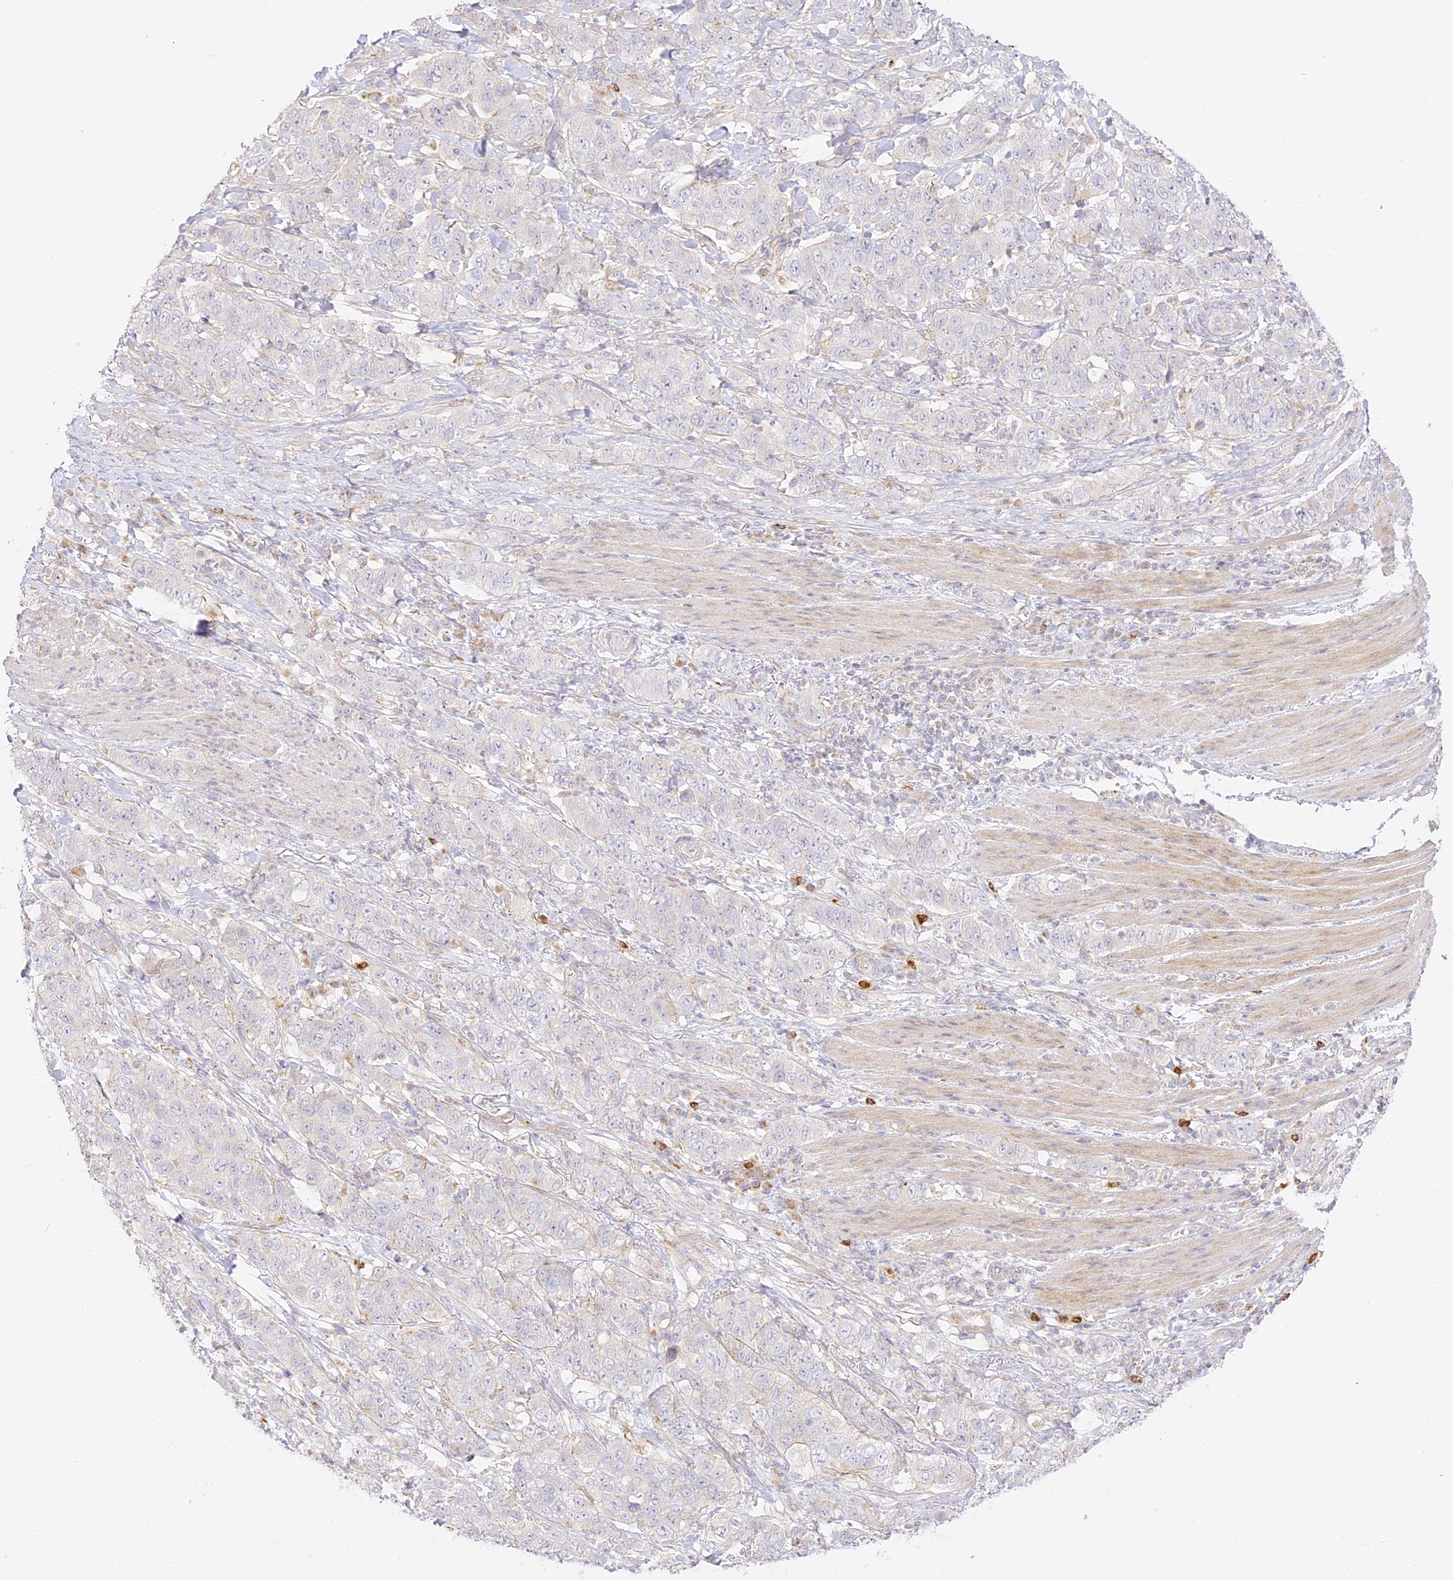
{"staining": {"intensity": "negative", "quantity": "none", "location": "none"}, "tissue": "stomach cancer", "cell_type": "Tumor cells", "image_type": "cancer", "snomed": [{"axis": "morphology", "description": "Adenocarcinoma, NOS"}, {"axis": "topography", "description": "Stomach"}], "caption": "Immunohistochemistry photomicrograph of stomach cancer (adenocarcinoma) stained for a protein (brown), which exhibits no staining in tumor cells.", "gene": "LRRC15", "patient": {"sex": "male", "age": 48}}